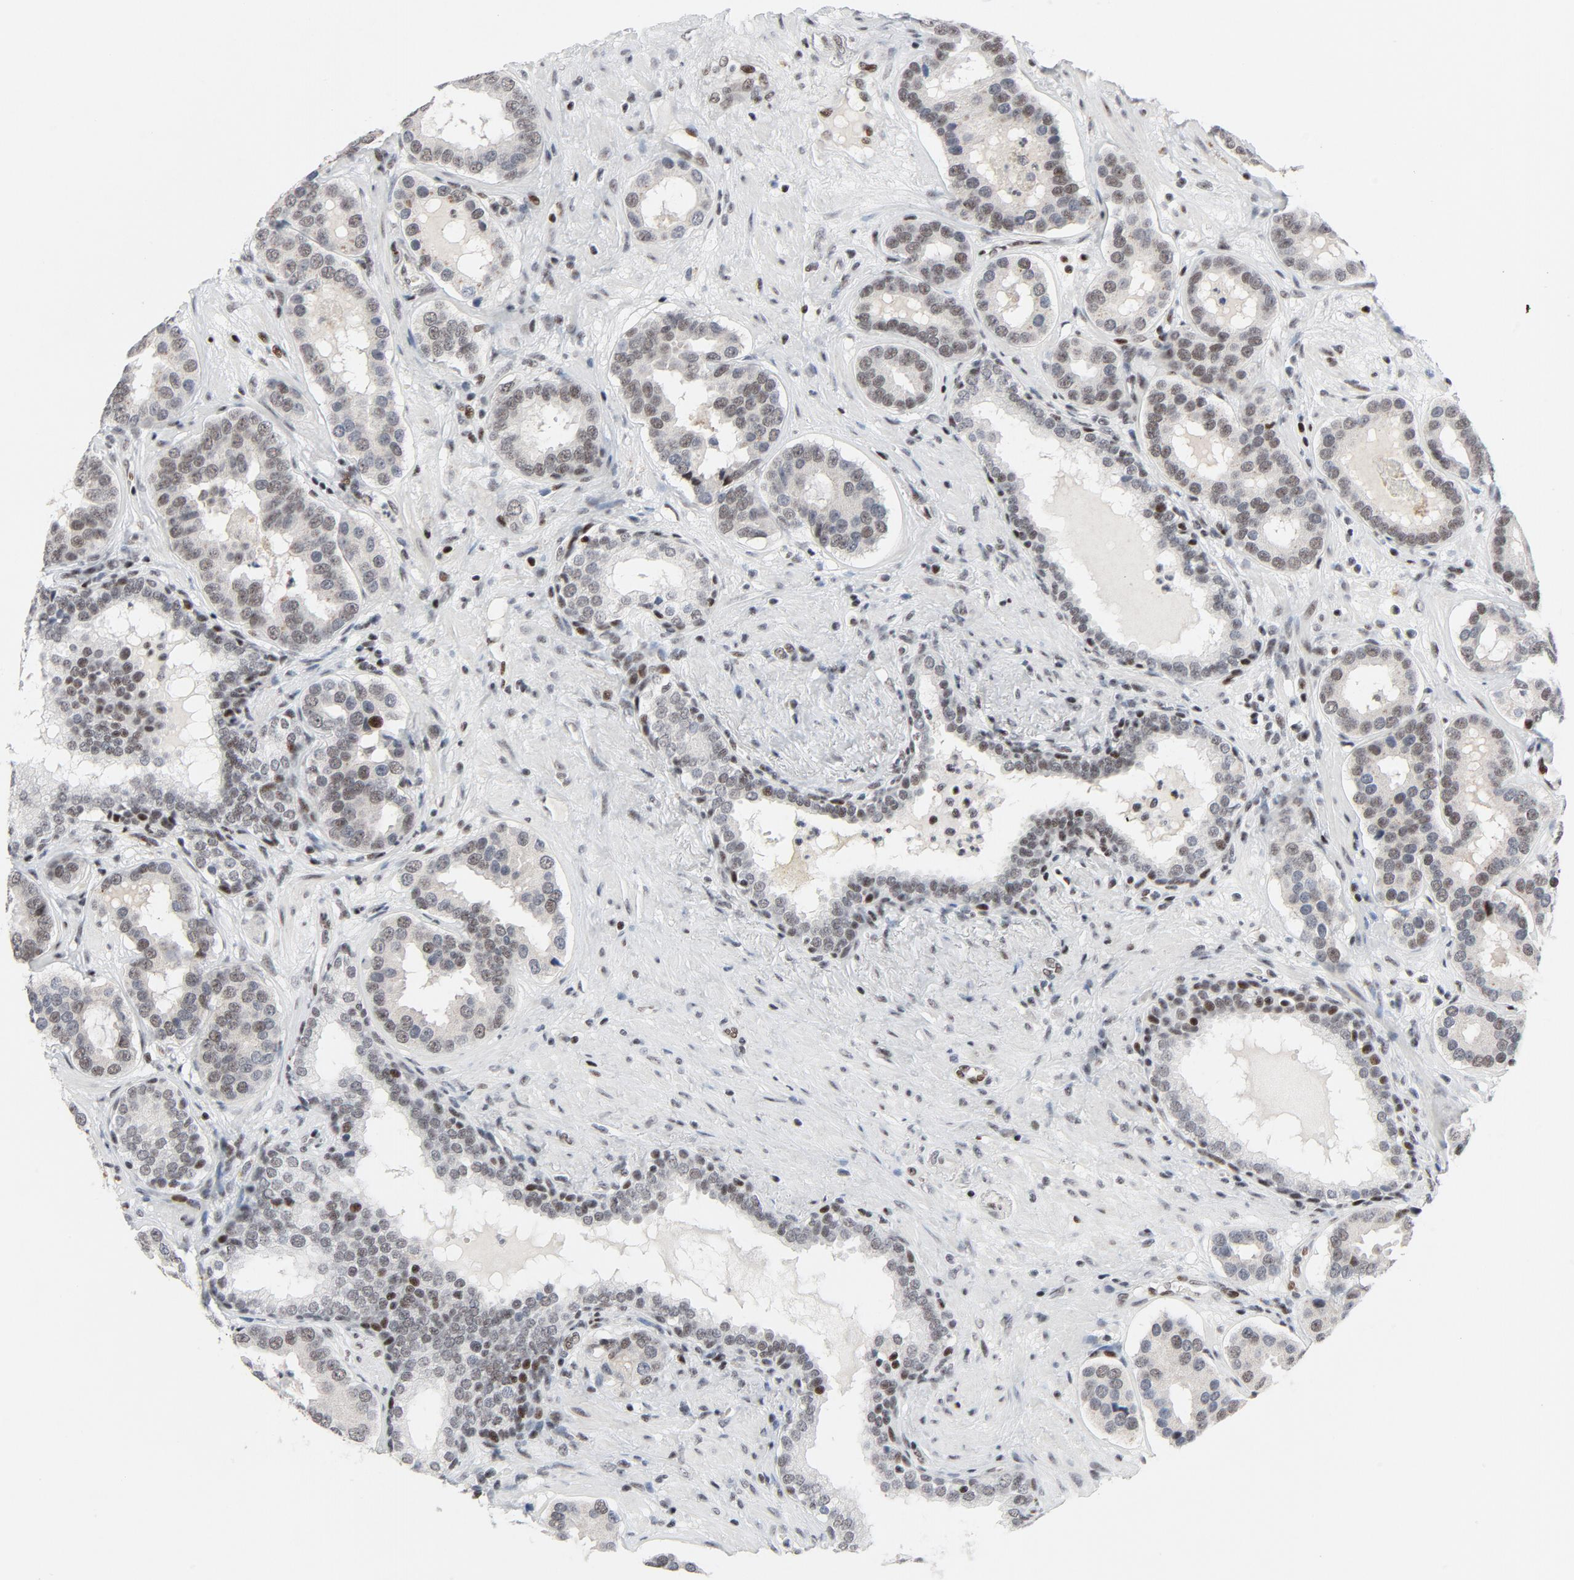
{"staining": {"intensity": "weak", "quantity": "25%-75%", "location": "nuclear"}, "tissue": "prostate cancer", "cell_type": "Tumor cells", "image_type": "cancer", "snomed": [{"axis": "morphology", "description": "Adenocarcinoma, Low grade"}, {"axis": "topography", "description": "Prostate"}], "caption": "Low-grade adenocarcinoma (prostate) stained for a protein displays weak nuclear positivity in tumor cells. The protein of interest is shown in brown color, while the nuclei are stained blue.", "gene": "GABPA", "patient": {"sex": "male", "age": 59}}